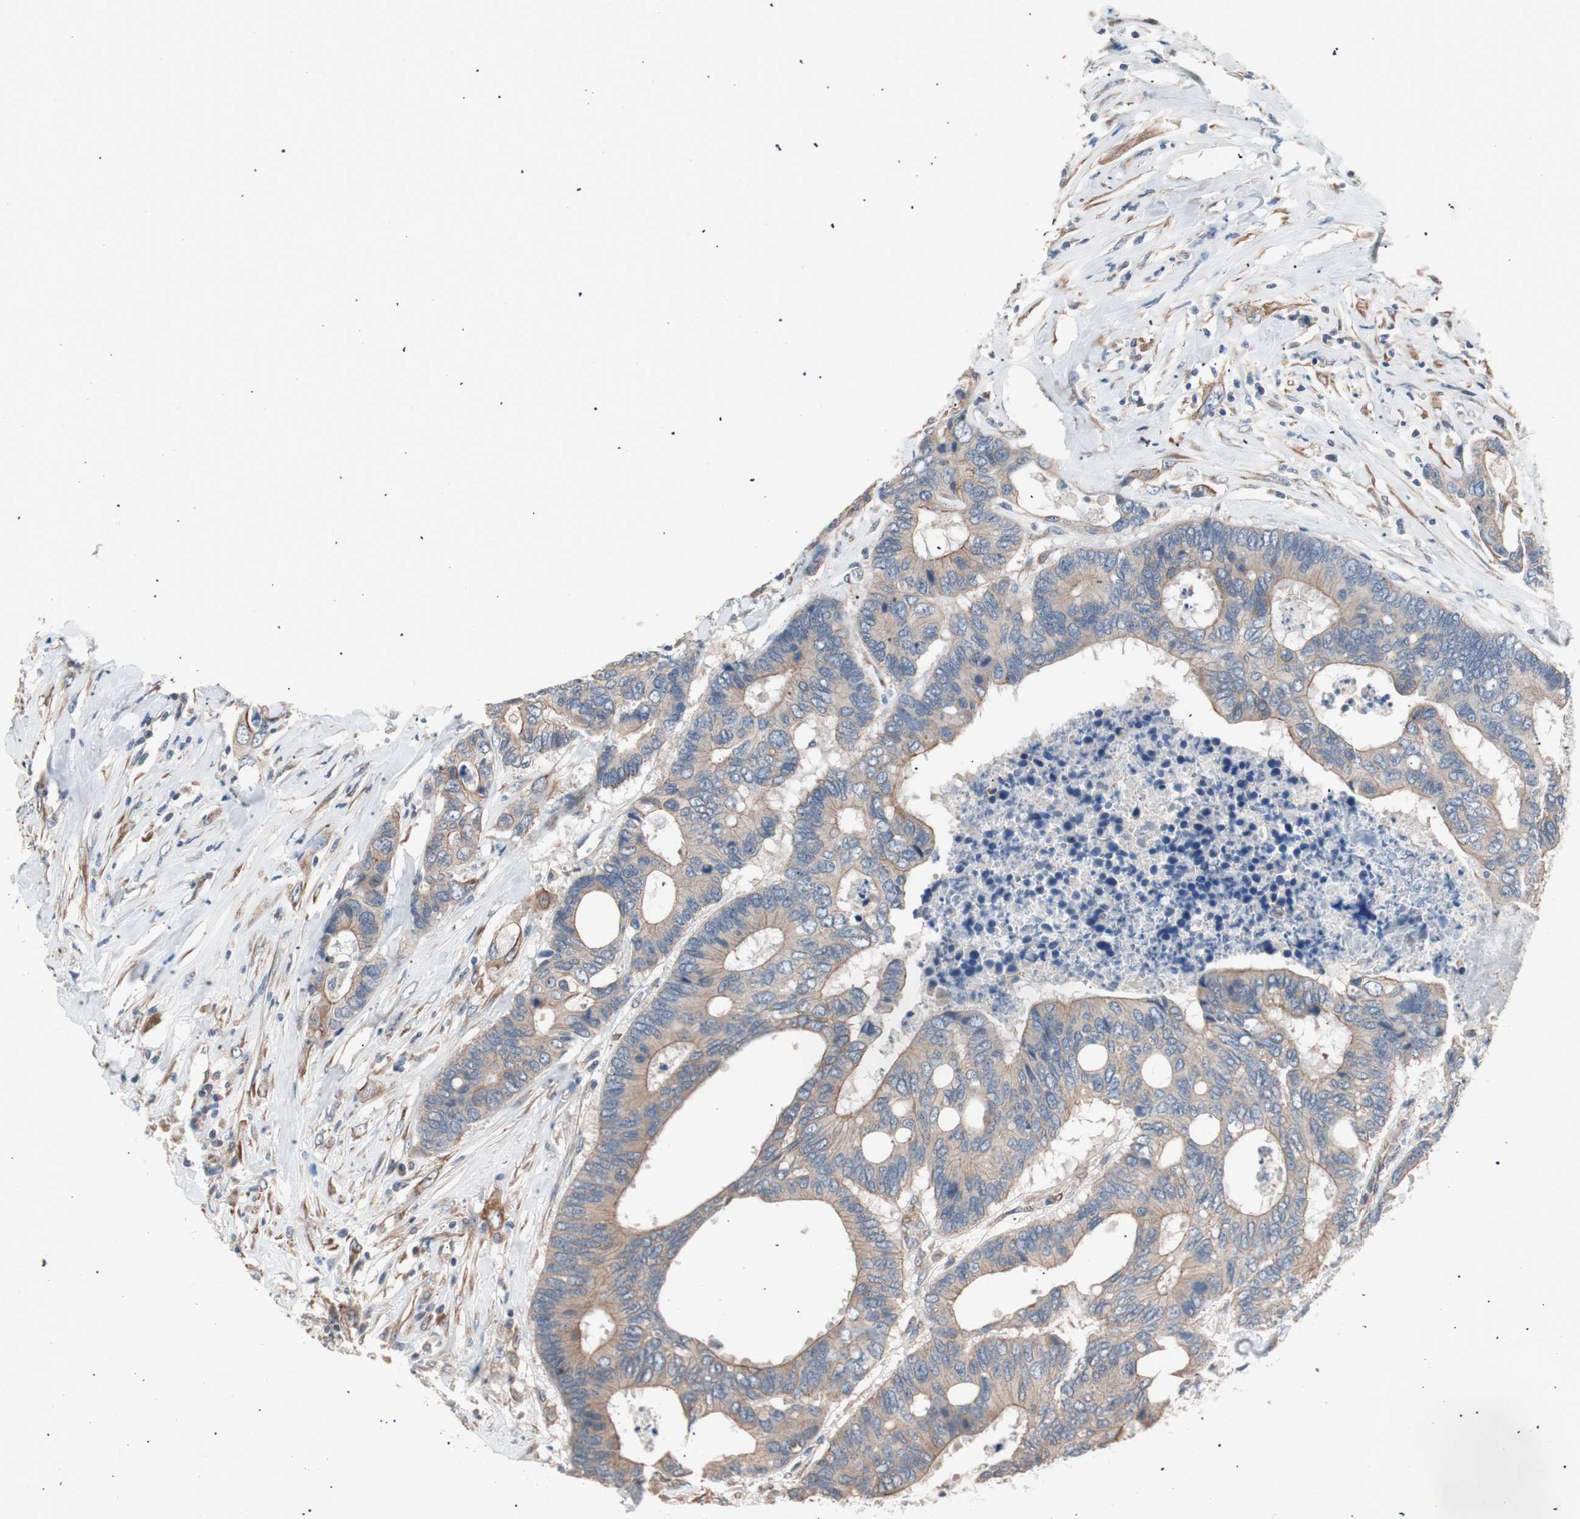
{"staining": {"intensity": "weak", "quantity": "25%-75%", "location": "cytoplasmic/membranous"}, "tissue": "colorectal cancer", "cell_type": "Tumor cells", "image_type": "cancer", "snomed": [{"axis": "morphology", "description": "Adenocarcinoma, NOS"}, {"axis": "topography", "description": "Rectum"}], "caption": "Colorectal cancer (adenocarcinoma) was stained to show a protein in brown. There is low levels of weak cytoplasmic/membranous positivity in about 25%-75% of tumor cells.", "gene": "SMG1", "patient": {"sex": "male", "age": 55}}